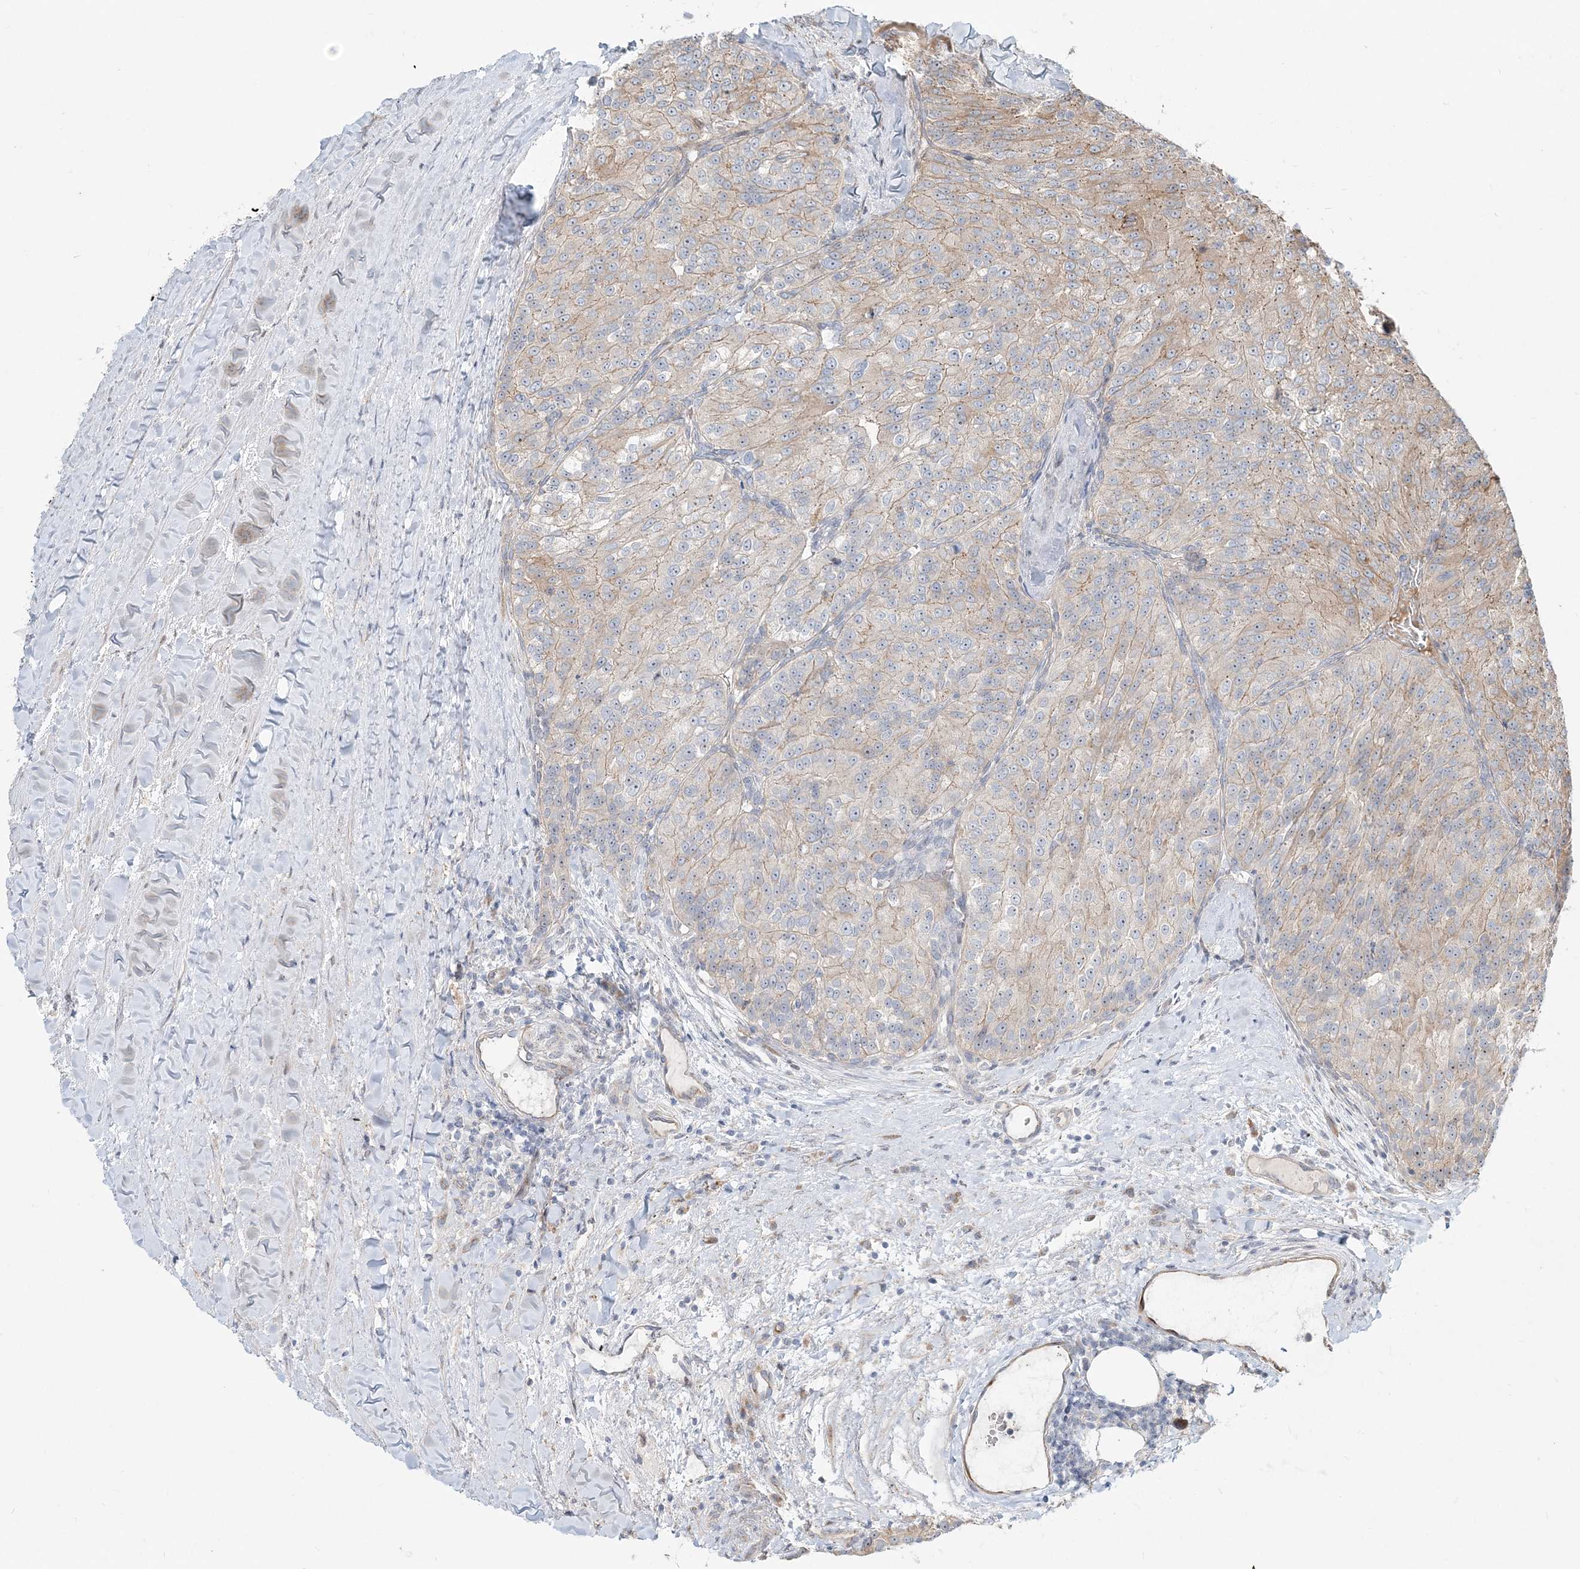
{"staining": {"intensity": "weak", "quantity": "25%-75%", "location": "cytoplasmic/membranous"}, "tissue": "renal cancer", "cell_type": "Tumor cells", "image_type": "cancer", "snomed": [{"axis": "morphology", "description": "Adenocarcinoma, NOS"}, {"axis": "topography", "description": "Kidney"}], "caption": "Renal cancer (adenocarcinoma) stained for a protein demonstrates weak cytoplasmic/membranous positivity in tumor cells. The protein of interest is shown in brown color, while the nuclei are stained blue.", "gene": "CXXC5", "patient": {"sex": "female", "age": 63}}